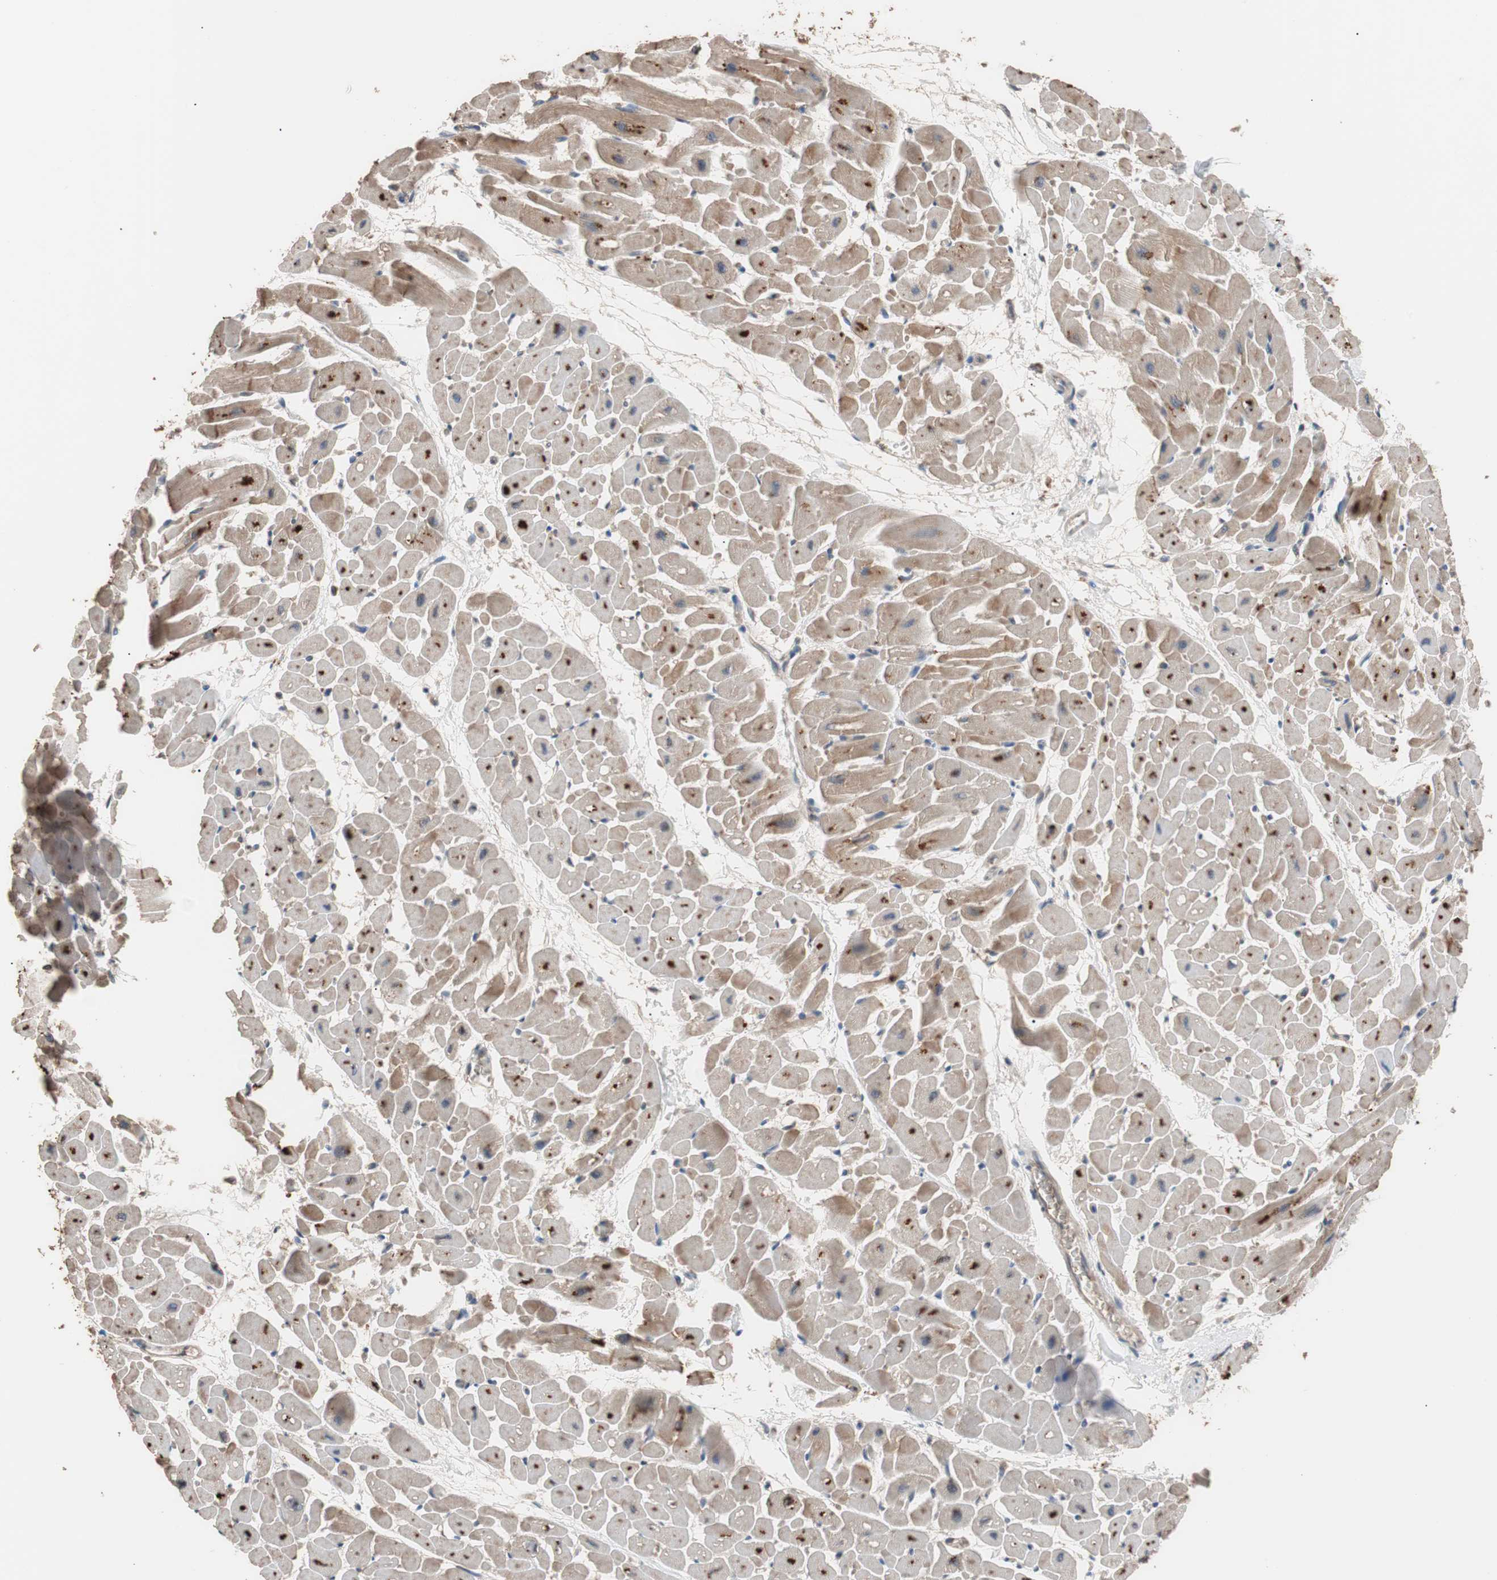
{"staining": {"intensity": "strong", "quantity": ">75%", "location": "cytoplasmic/membranous"}, "tissue": "heart muscle", "cell_type": "Cardiomyocytes", "image_type": "normal", "snomed": [{"axis": "morphology", "description": "Normal tissue, NOS"}, {"axis": "topography", "description": "Heart"}], "caption": "Immunohistochemistry histopathology image of unremarkable heart muscle: human heart muscle stained using IHC displays high levels of strong protein expression localized specifically in the cytoplasmic/membranous of cardiomyocytes, appearing as a cytoplasmic/membranous brown color.", "gene": "GLYCTK", "patient": {"sex": "male", "age": 45}}